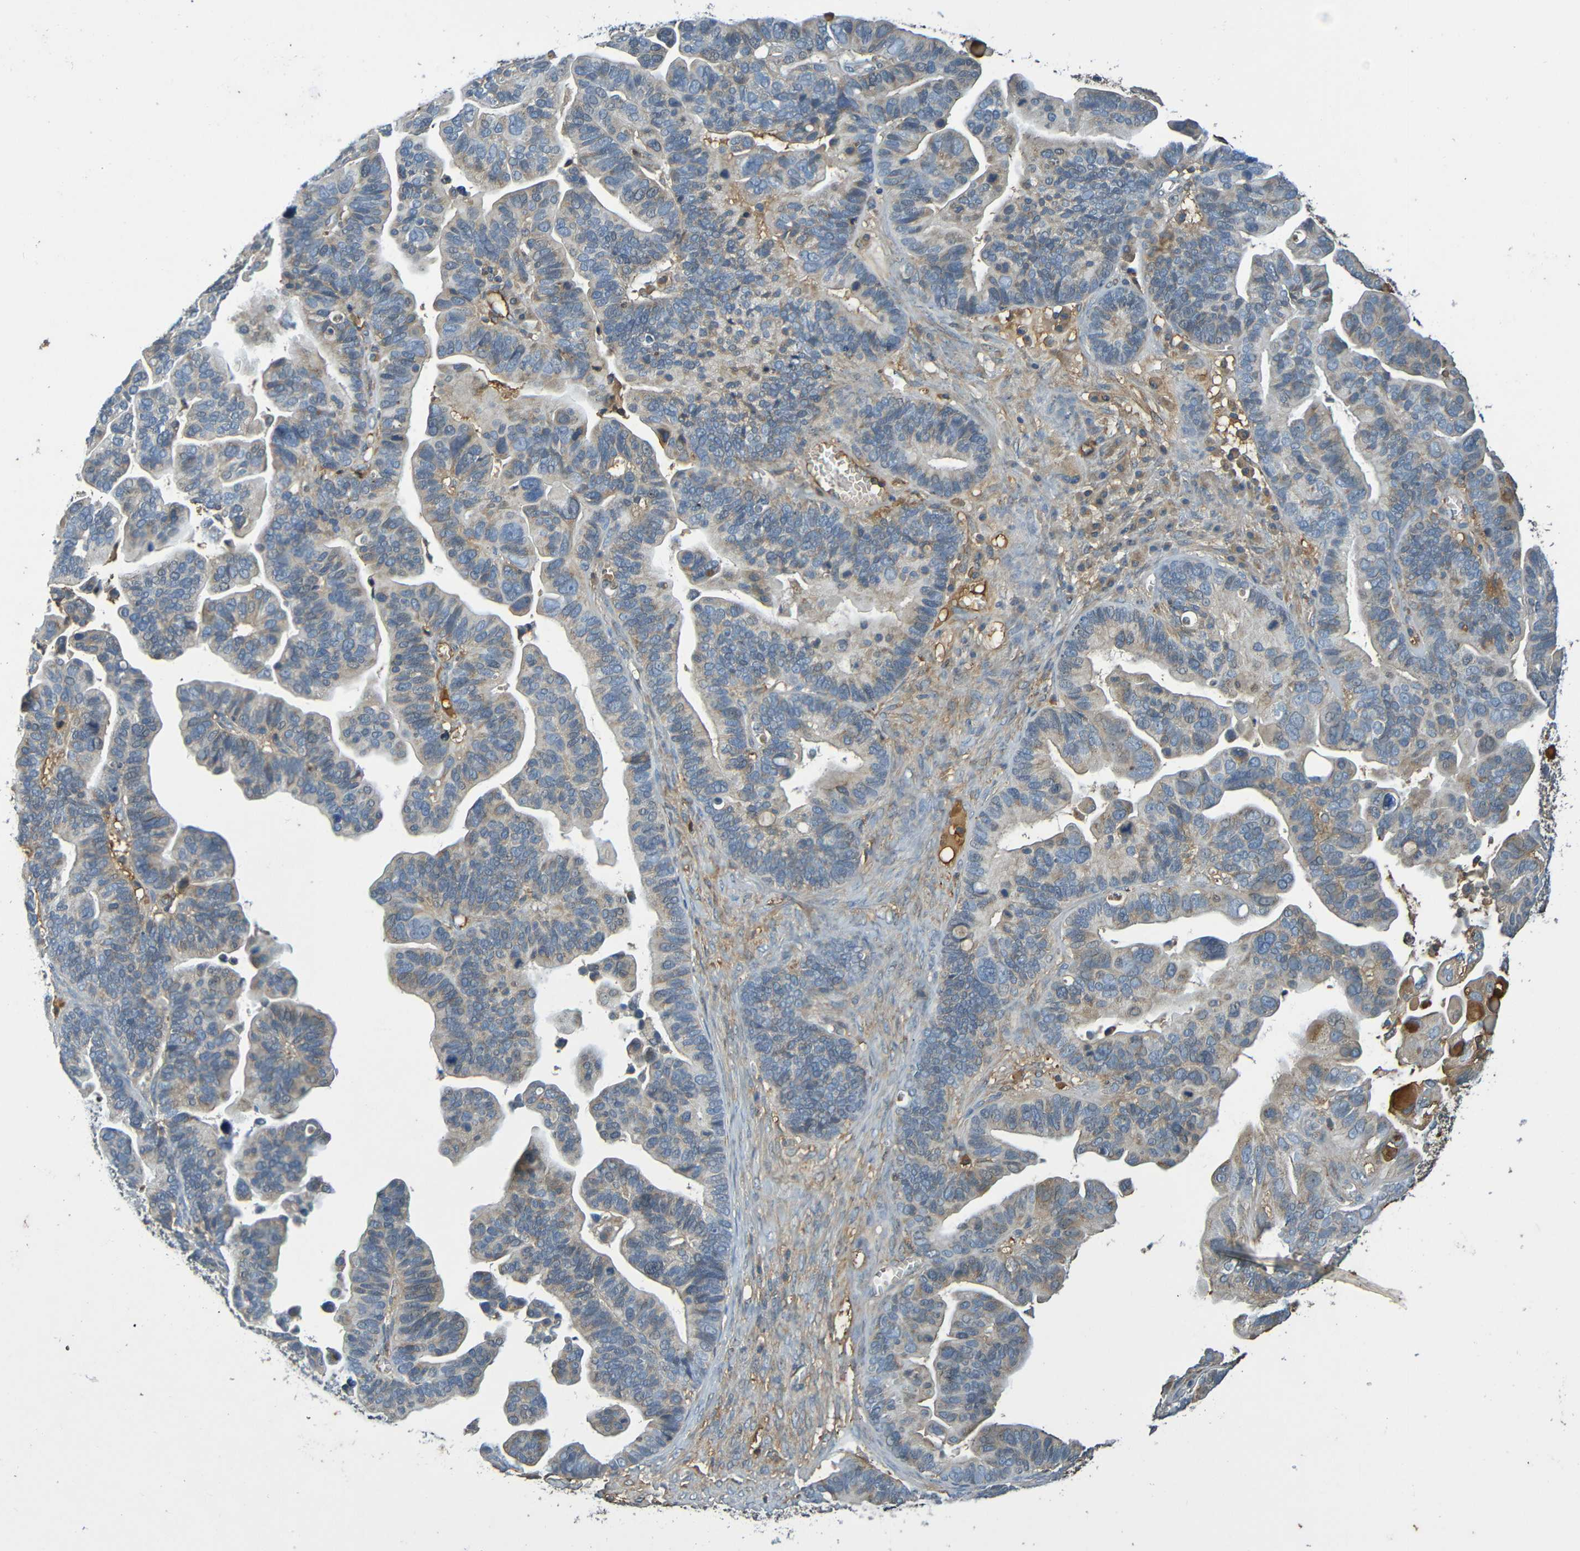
{"staining": {"intensity": "weak", "quantity": "<25%", "location": "cytoplasmic/membranous"}, "tissue": "ovarian cancer", "cell_type": "Tumor cells", "image_type": "cancer", "snomed": [{"axis": "morphology", "description": "Cystadenocarcinoma, serous, NOS"}, {"axis": "topography", "description": "Ovary"}], "caption": "This is a photomicrograph of immunohistochemistry staining of ovarian serous cystadenocarcinoma, which shows no staining in tumor cells. (DAB immunohistochemistry with hematoxylin counter stain).", "gene": "C1QA", "patient": {"sex": "female", "age": 56}}